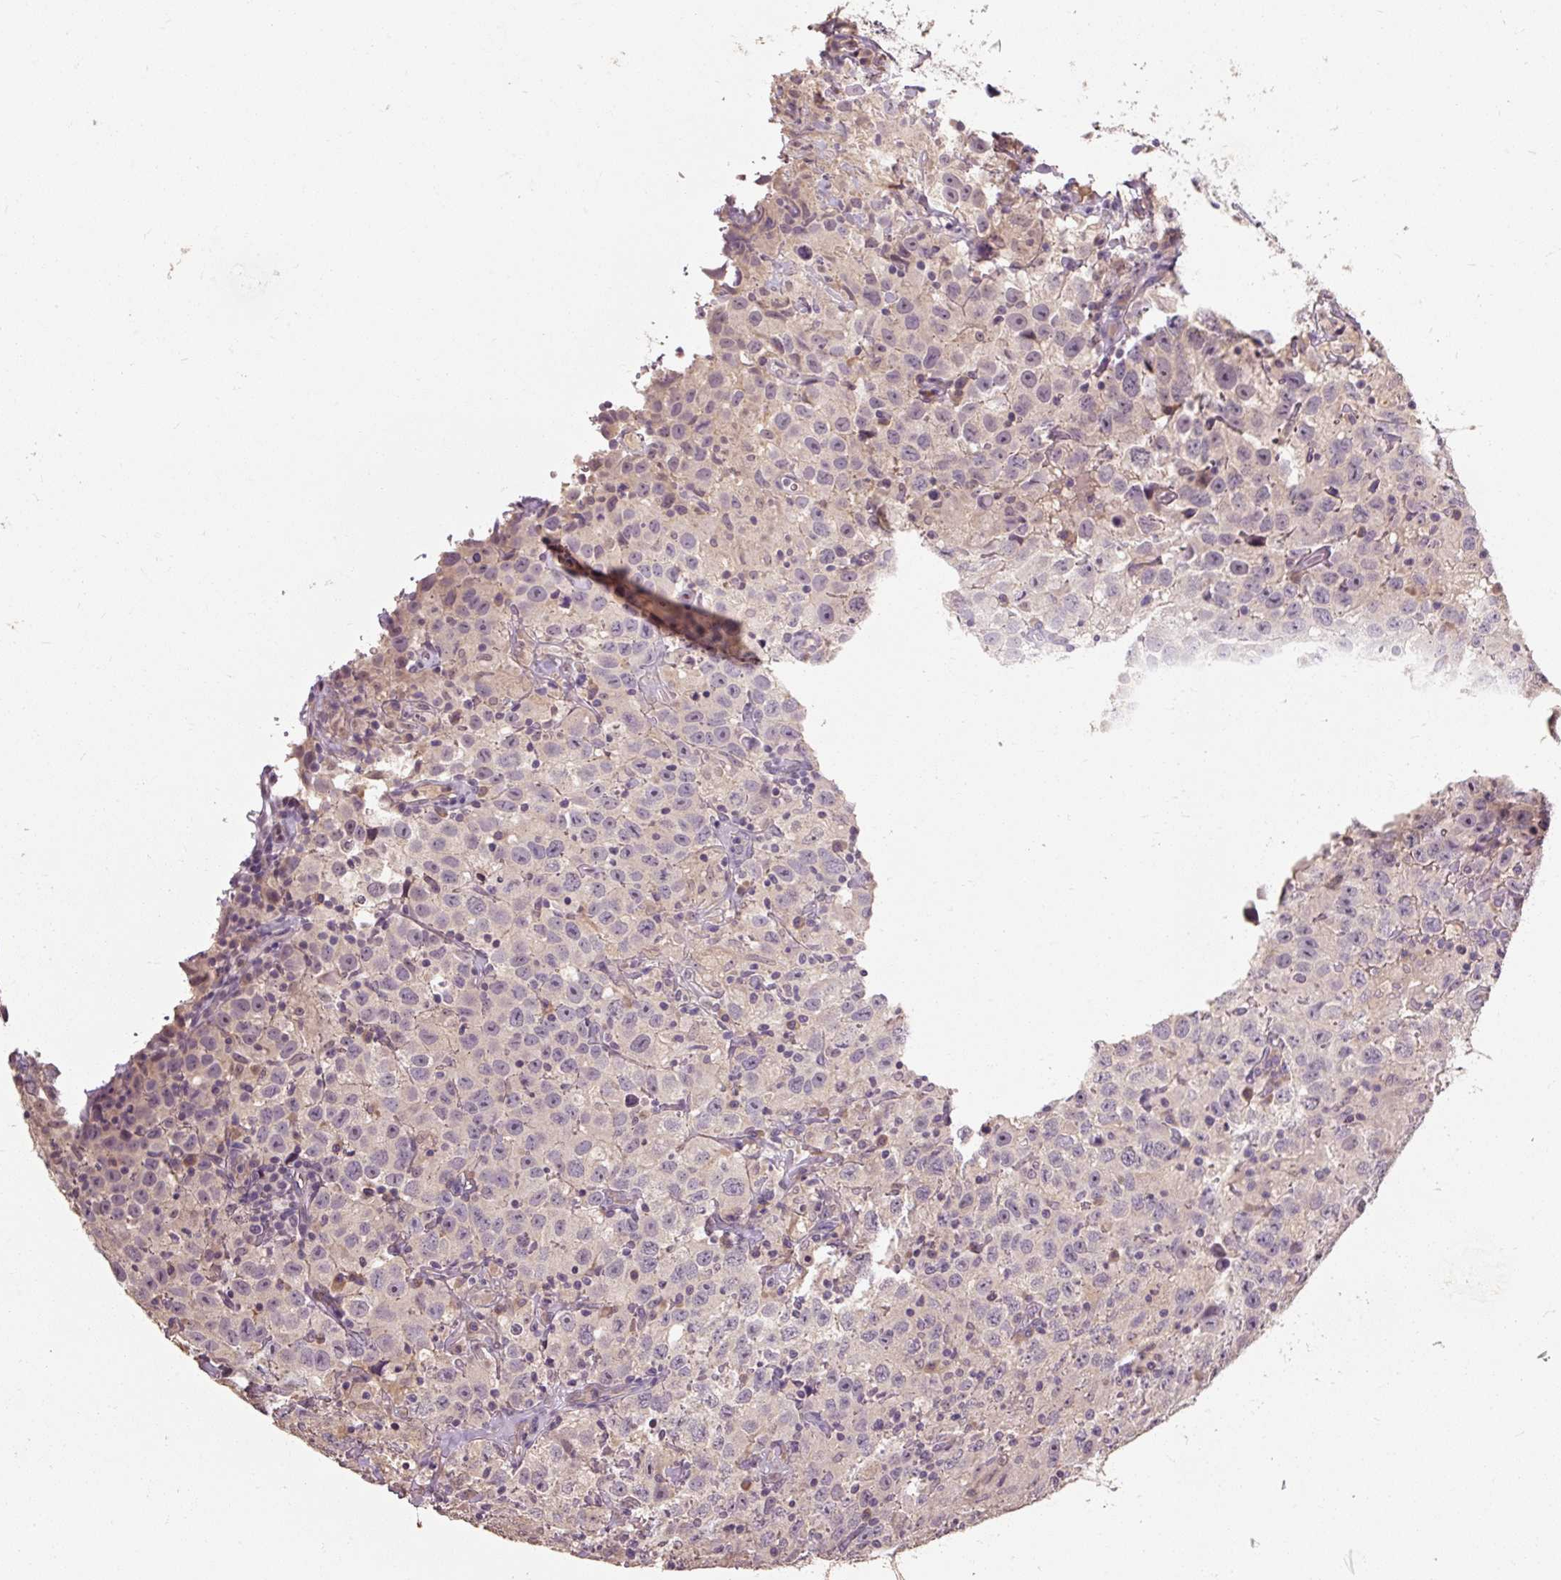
{"staining": {"intensity": "negative", "quantity": "none", "location": "none"}, "tissue": "testis cancer", "cell_type": "Tumor cells", "image_type": "cancer", "snomed": [{"axis": "morphology", "description": "Seminoma, NOS"}, {"axis": "topography", "description": "Testis"}], "caption": "This is an immunohistochemistry photomicrograph of testis cancer (seminoma). There is no staining in tumor cells.", "gene": "CFAP65", "patient": {"sex": "male", "age": 41}}